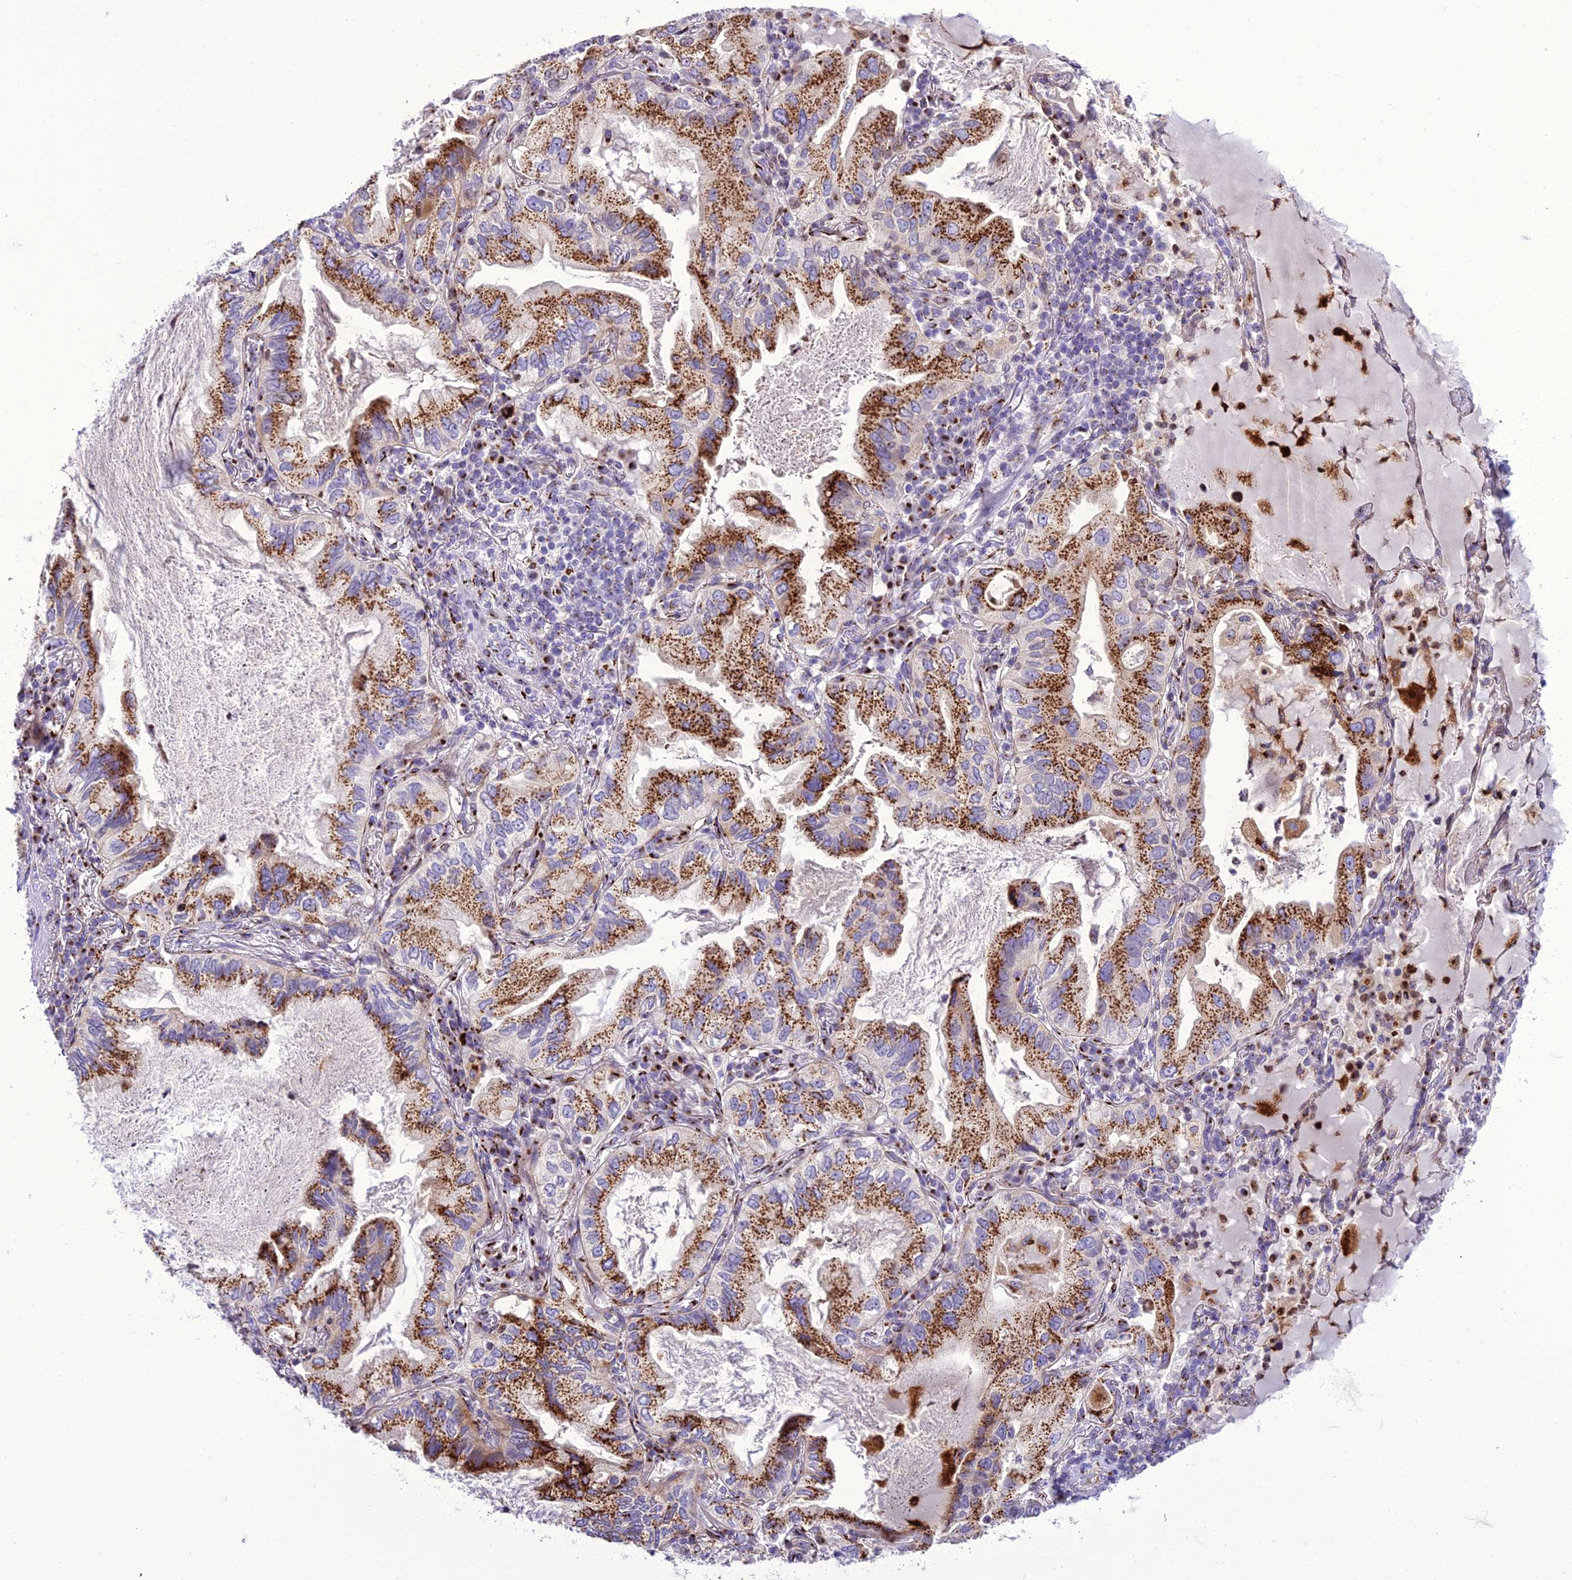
{"staining": {"intensity": "strong", "quantity": ">75%", "location": "cytoplasmic/membranous"}, "tissue": "lung cancer", "cell_type": "Tumor cells", "image_type": "cancer", "snomed": [{"axis": "morphology", "description": "Adenocarcinoma, NOS"}, {"axis": "topography", "description": "Lung"}], "caption": "Human adenocarcinoma (lung) stained with a brown dye shows strong cytoplasmic/membranous positive positivity in about >75% of tumor cells.", "gene": "GOLM2", "patient": {"sex": "female", "age": 69}}